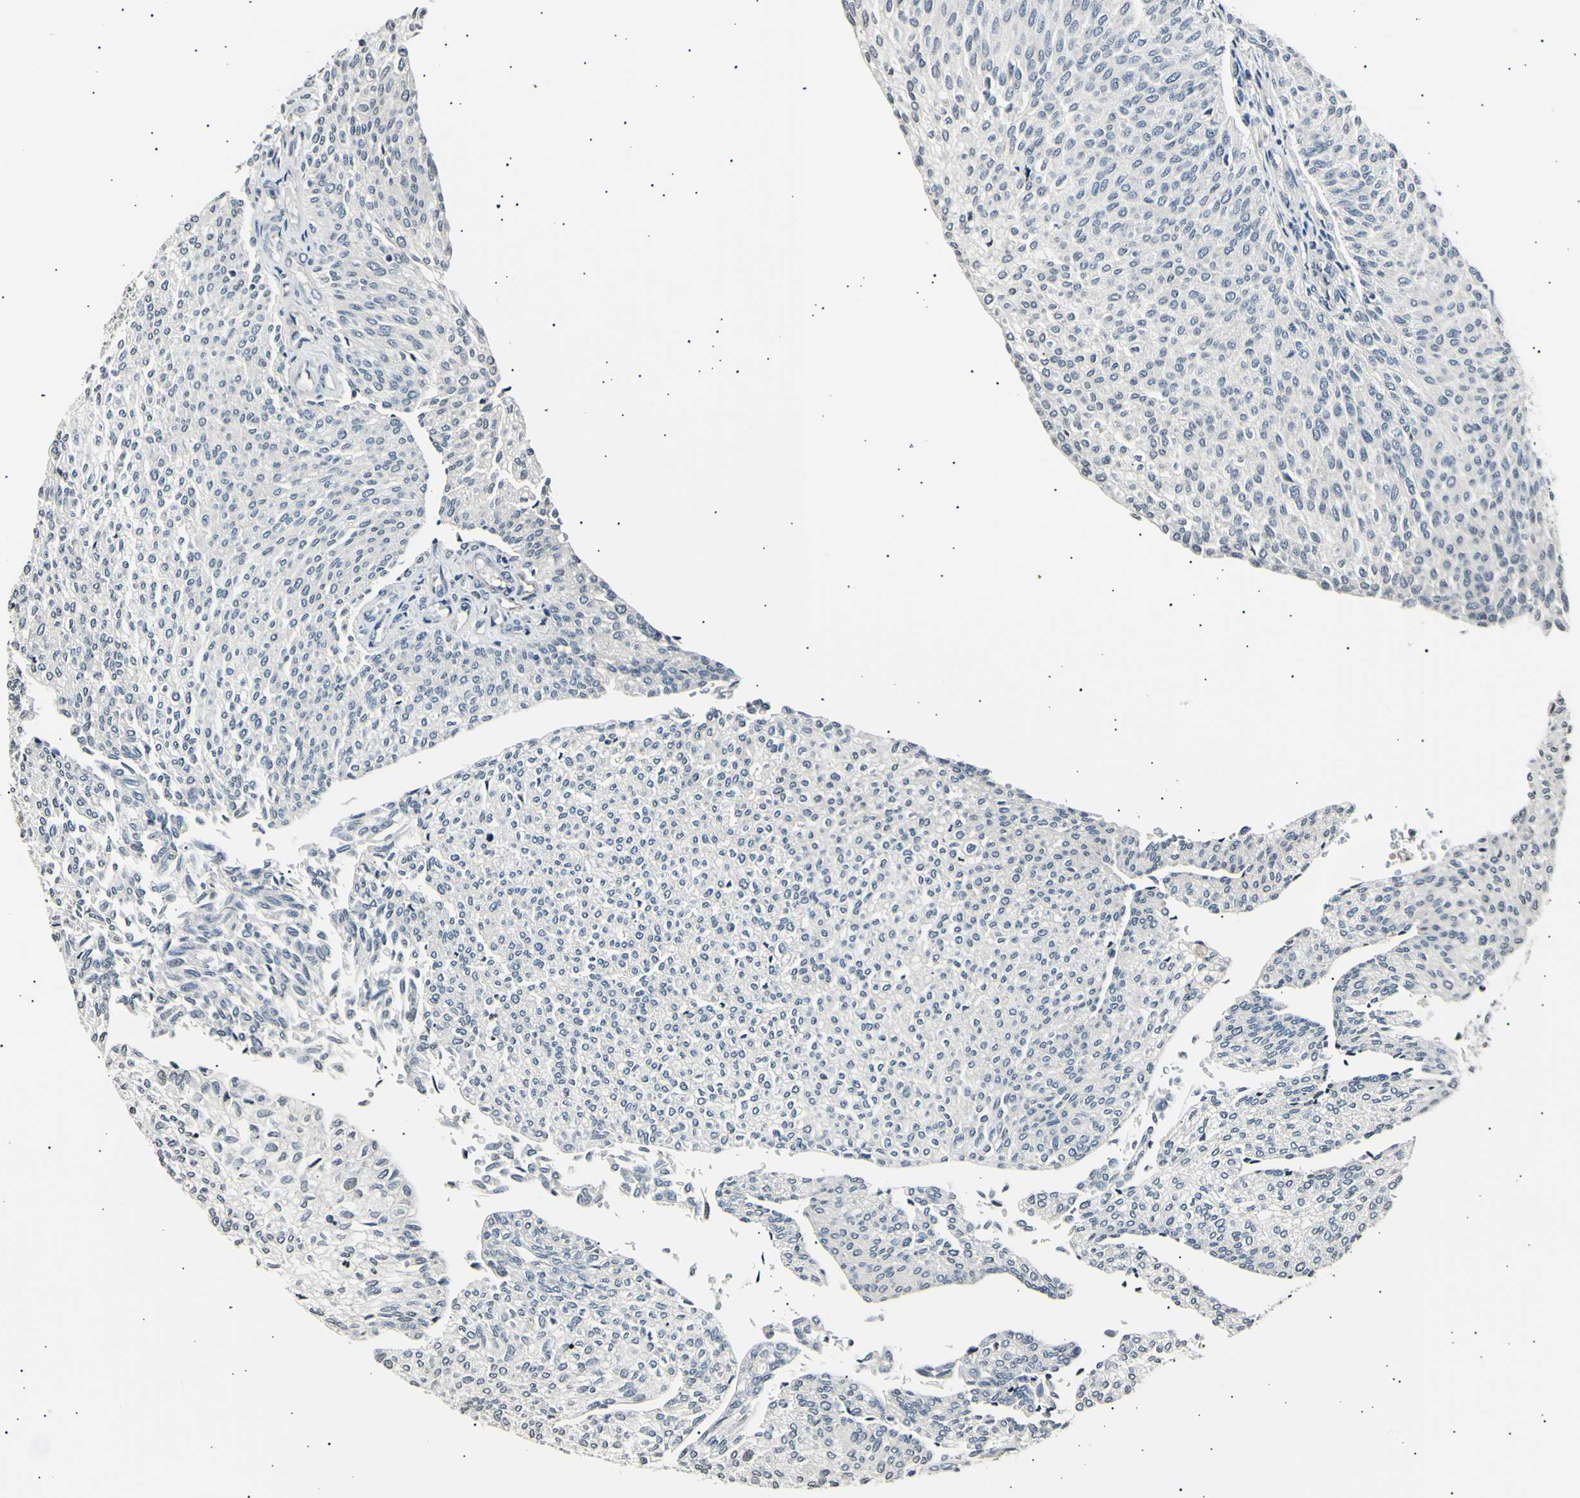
{"staining": {"intensity": "negative", "quantity": "none", "location": "none"}, "tissue": "urothelial cancer", "cell_type": "Tumor cells", "image_type": "cancer", "snomed": [{"axis": "morphology", "description": "Urothelial carcinoma, Low grade"}, {"axis": "topography", "description": "Urinary bladder"}], "caption": "Immunohistochemistry of human urothelial cancer displays no positivity in tumor cells.", "gene": "AK1", "patient": {"sex": "female", "age": 79}}